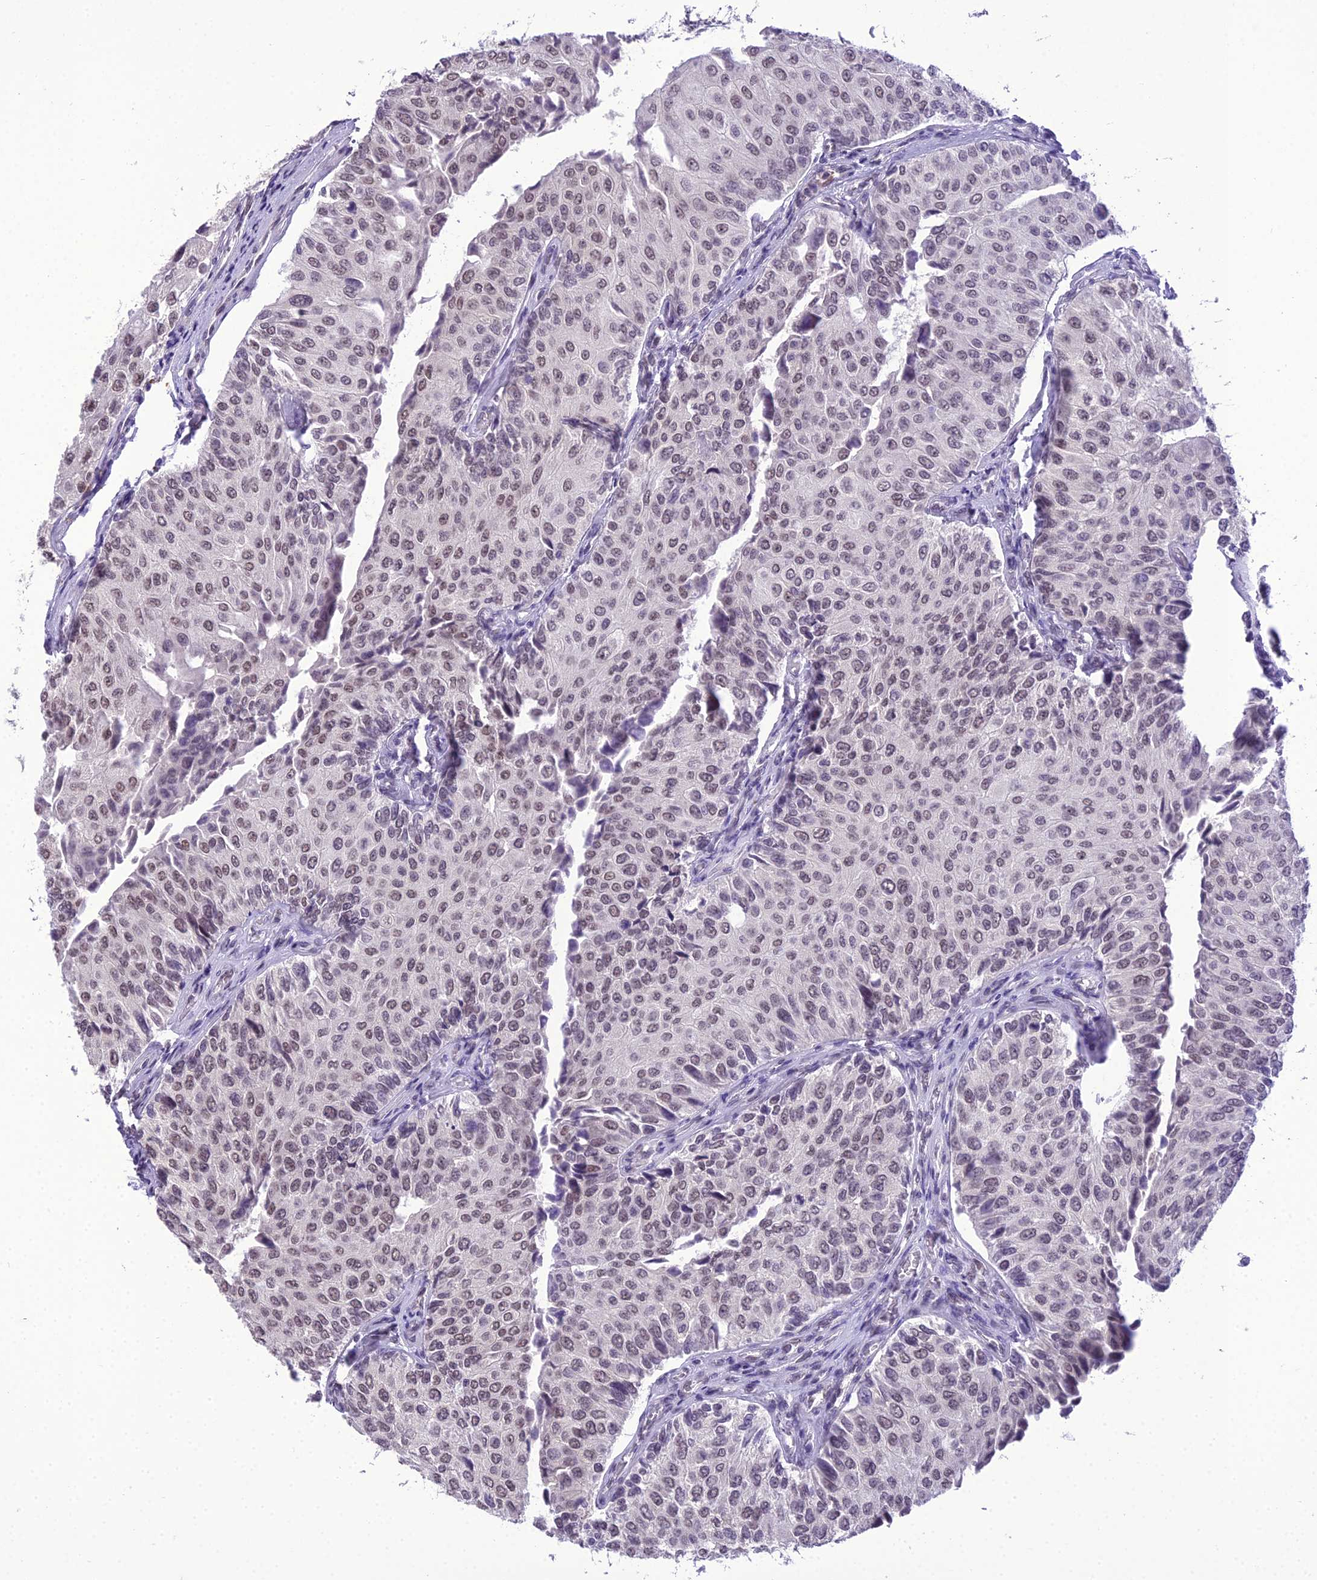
{"staining": {"intensity": "moderate", "quantity": "<25%", "location": "nuclear"}, "tissue": "urothelial cancer", "cell_type": "Tumor cells", "image_type": "cancer", "snomed": [{"axis": "morphology", "description": "Urothelial carcinoma, High grade"}, {"axis": "topography", "description": "Kidney"}, {"axis": "topography", "description": "Urinary bladder"}], "caption": "Immunohistochemistry (IHC) (DAB (3,3'-diaminobenzidine)) staining of urothelial cancer shows moderate nuclear protein staining in approximately <25% of tumor cells.", "gene": "SH3RF3", "patient": {"sex": "male", "age": 77}}